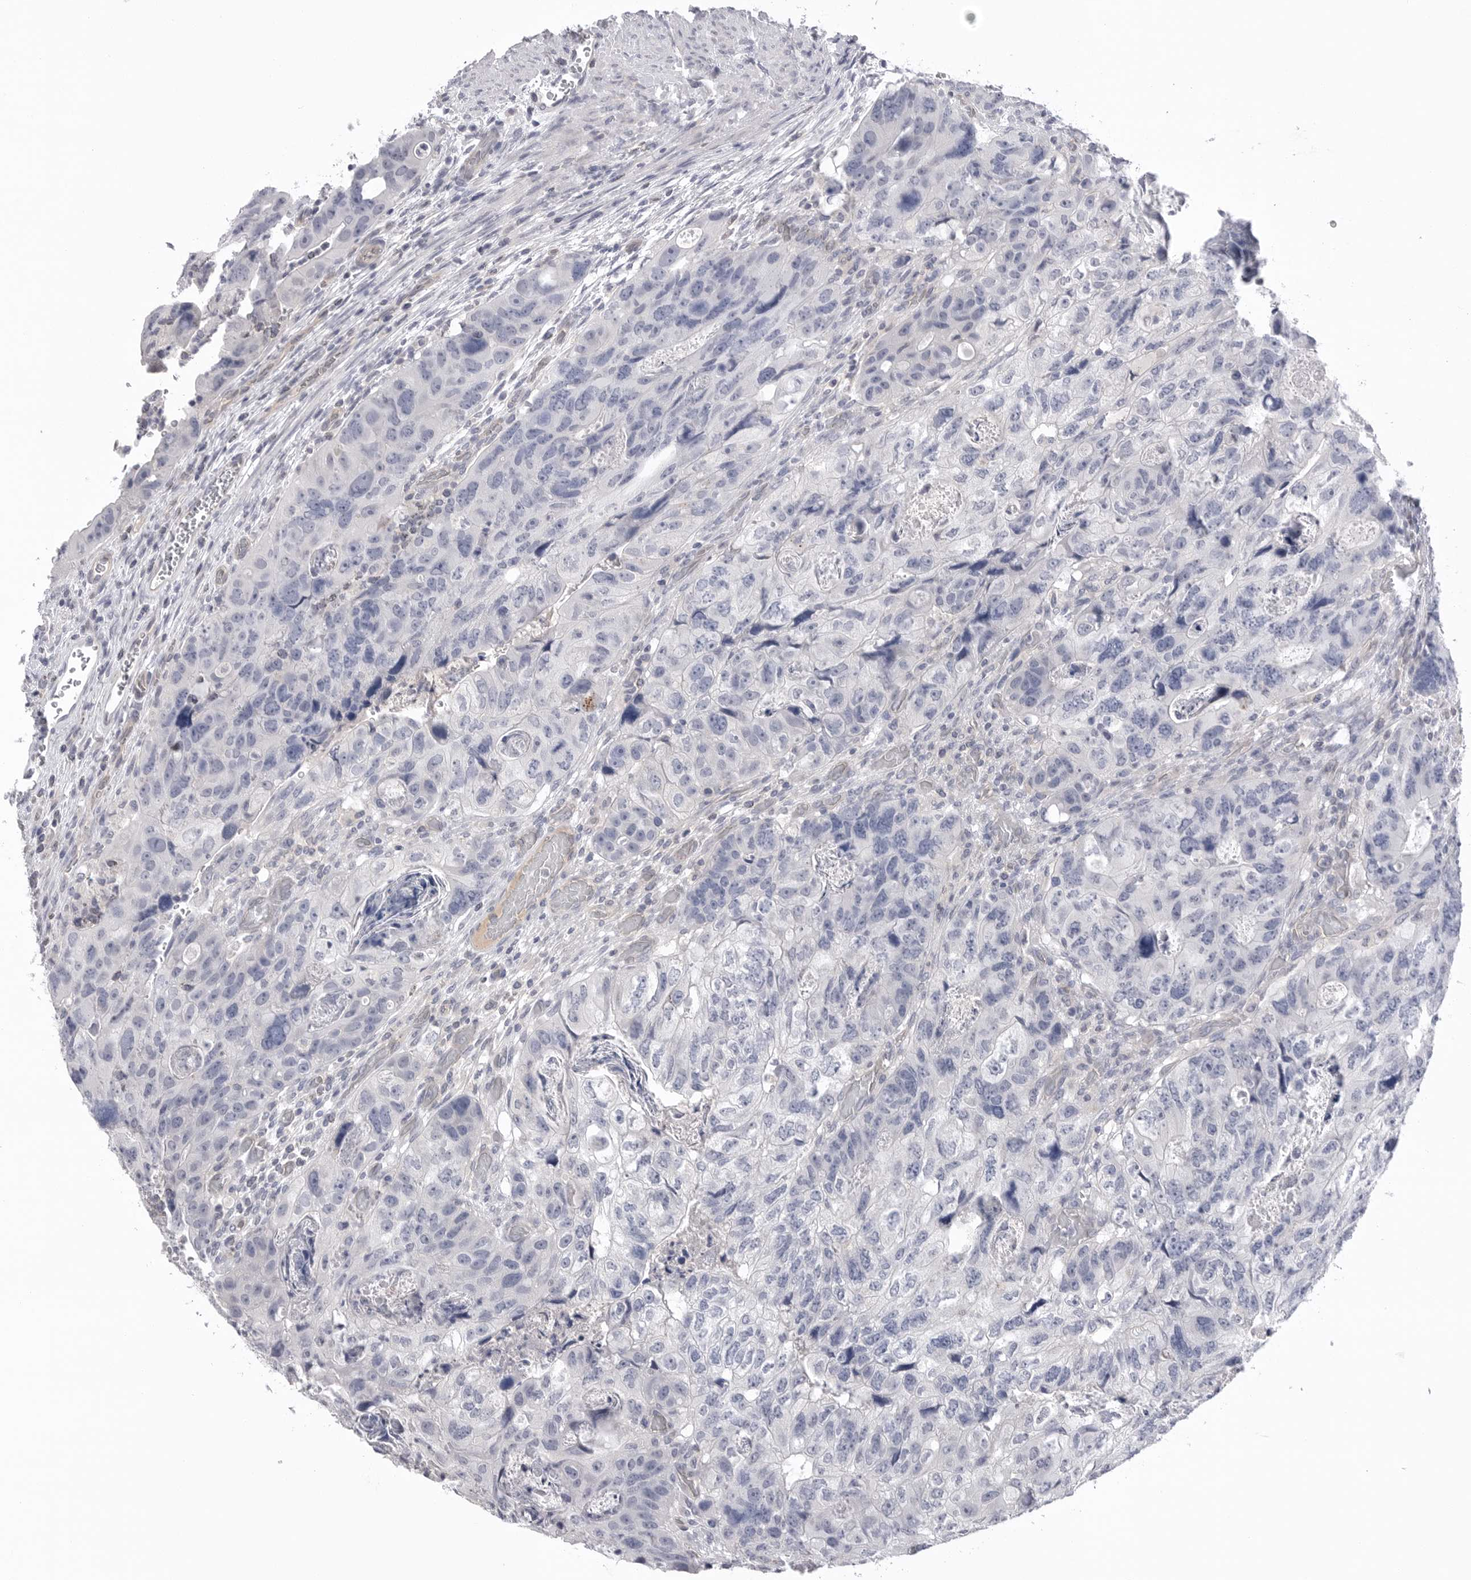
{"staining": {"intensity": "negative", "quantity": "none", "location": "none"}, "tissue": "colorectal cancer", "cell_type": "Tumor cells", "image_type": "cancer", "snomed": [{"axis": "morphology", "description": "Adenocarcinoma, NOS"}, {"axis": "topography", "description": "Rectum"}], "caption": "There is no significant positivity in tumor cells of adenocarcinoma (colorectal).", "gene": "DLGAP3", "patient": {"sex": "male", "age": 59}}